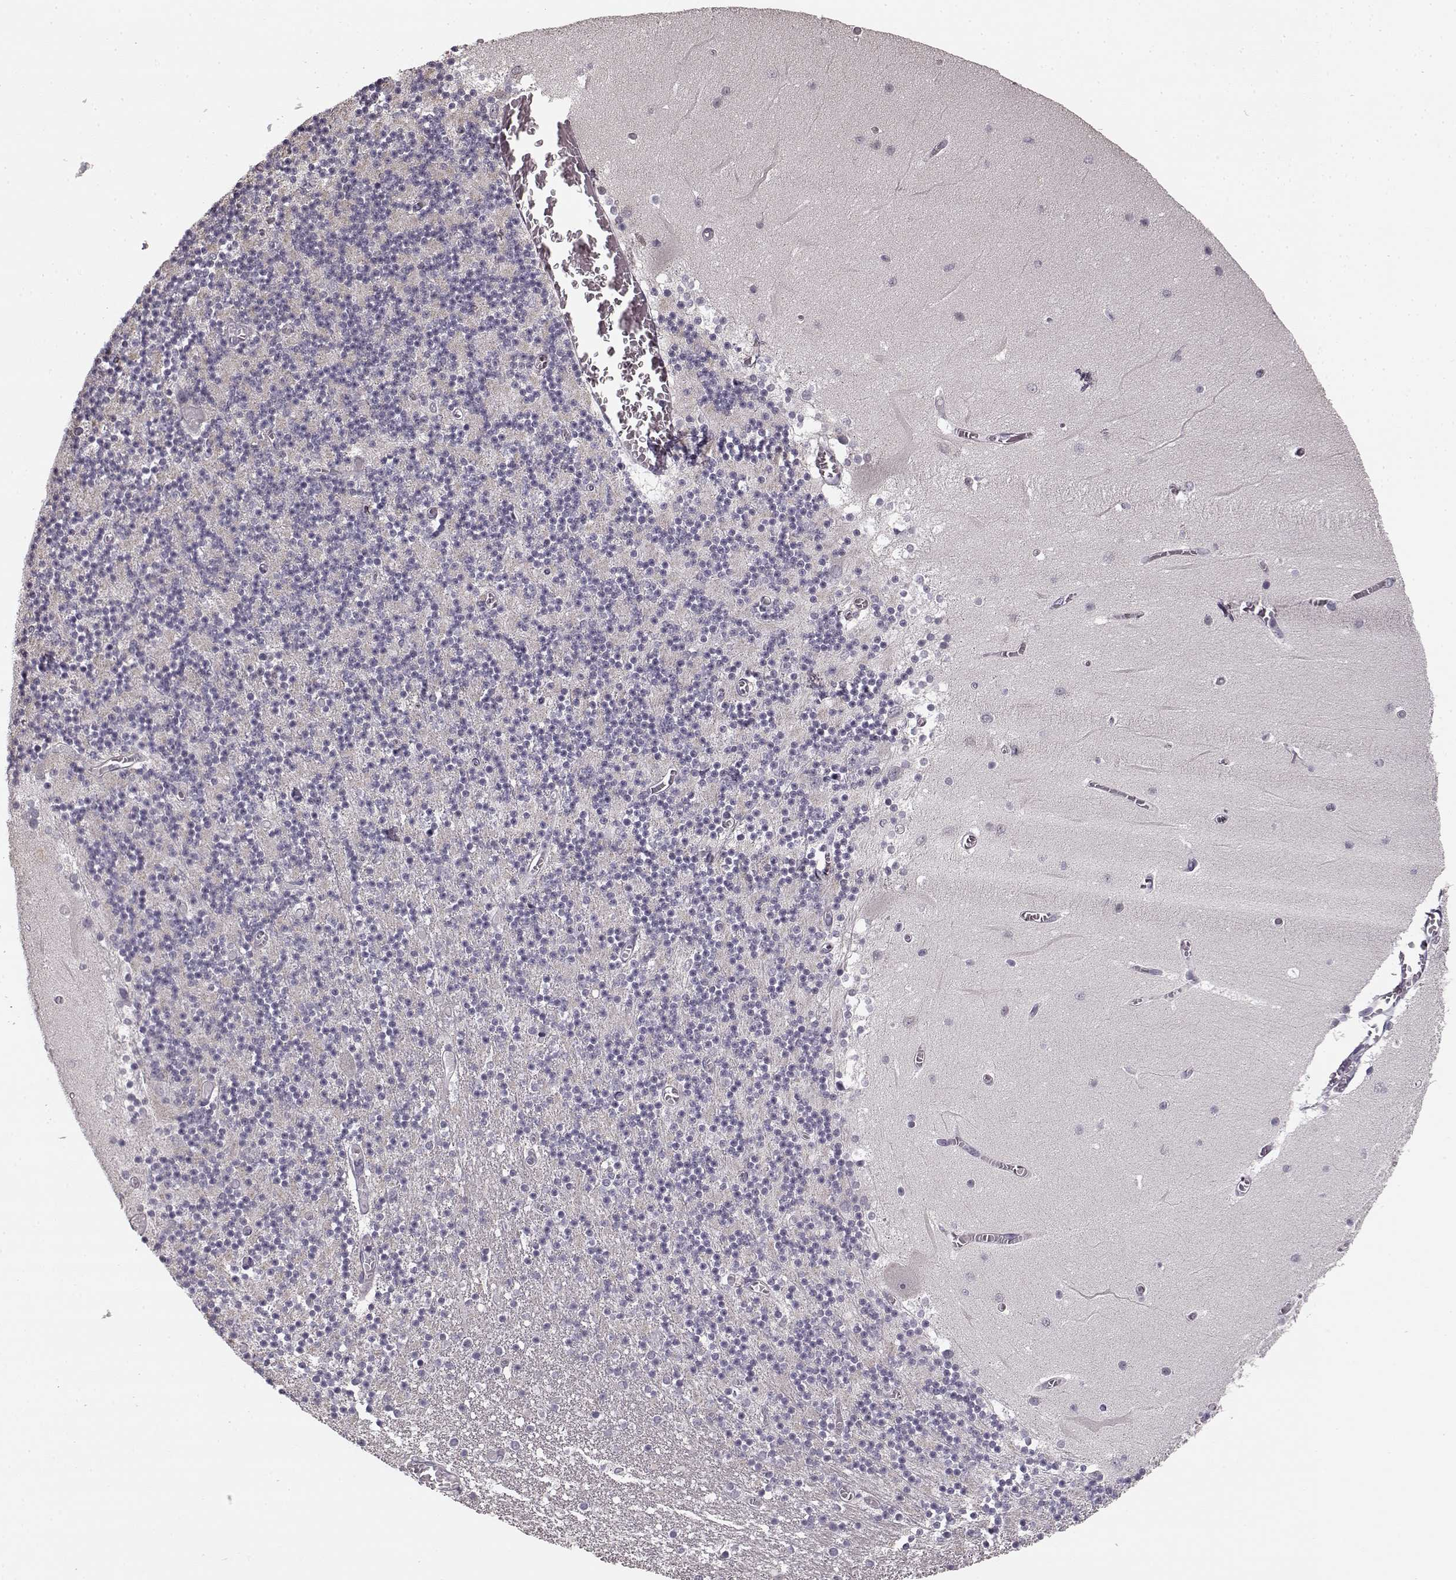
{"staining": {"intensity": "negative", "quantity": "none", "location": "none"}, "tissue": "cerebellum", "cell_type": "Cells in granular layer", "image_type": "normal", "snomed": [{"axis": "morphology", "description": "Normal tissue, NOS"}, {"axis": "topography", "description": "Cerebellum"}], "caption": "There is no significant positivity in cells in granular layer of cerebellum. Brightfield microscopy of immunohistochemistry stained with DAB (3,3'-diaminobenzidine) (brown) and hematoxylin (blue), captured at high magnification.", "gene": "HMMR", "patient": {"sex": "female", "age": 28}}